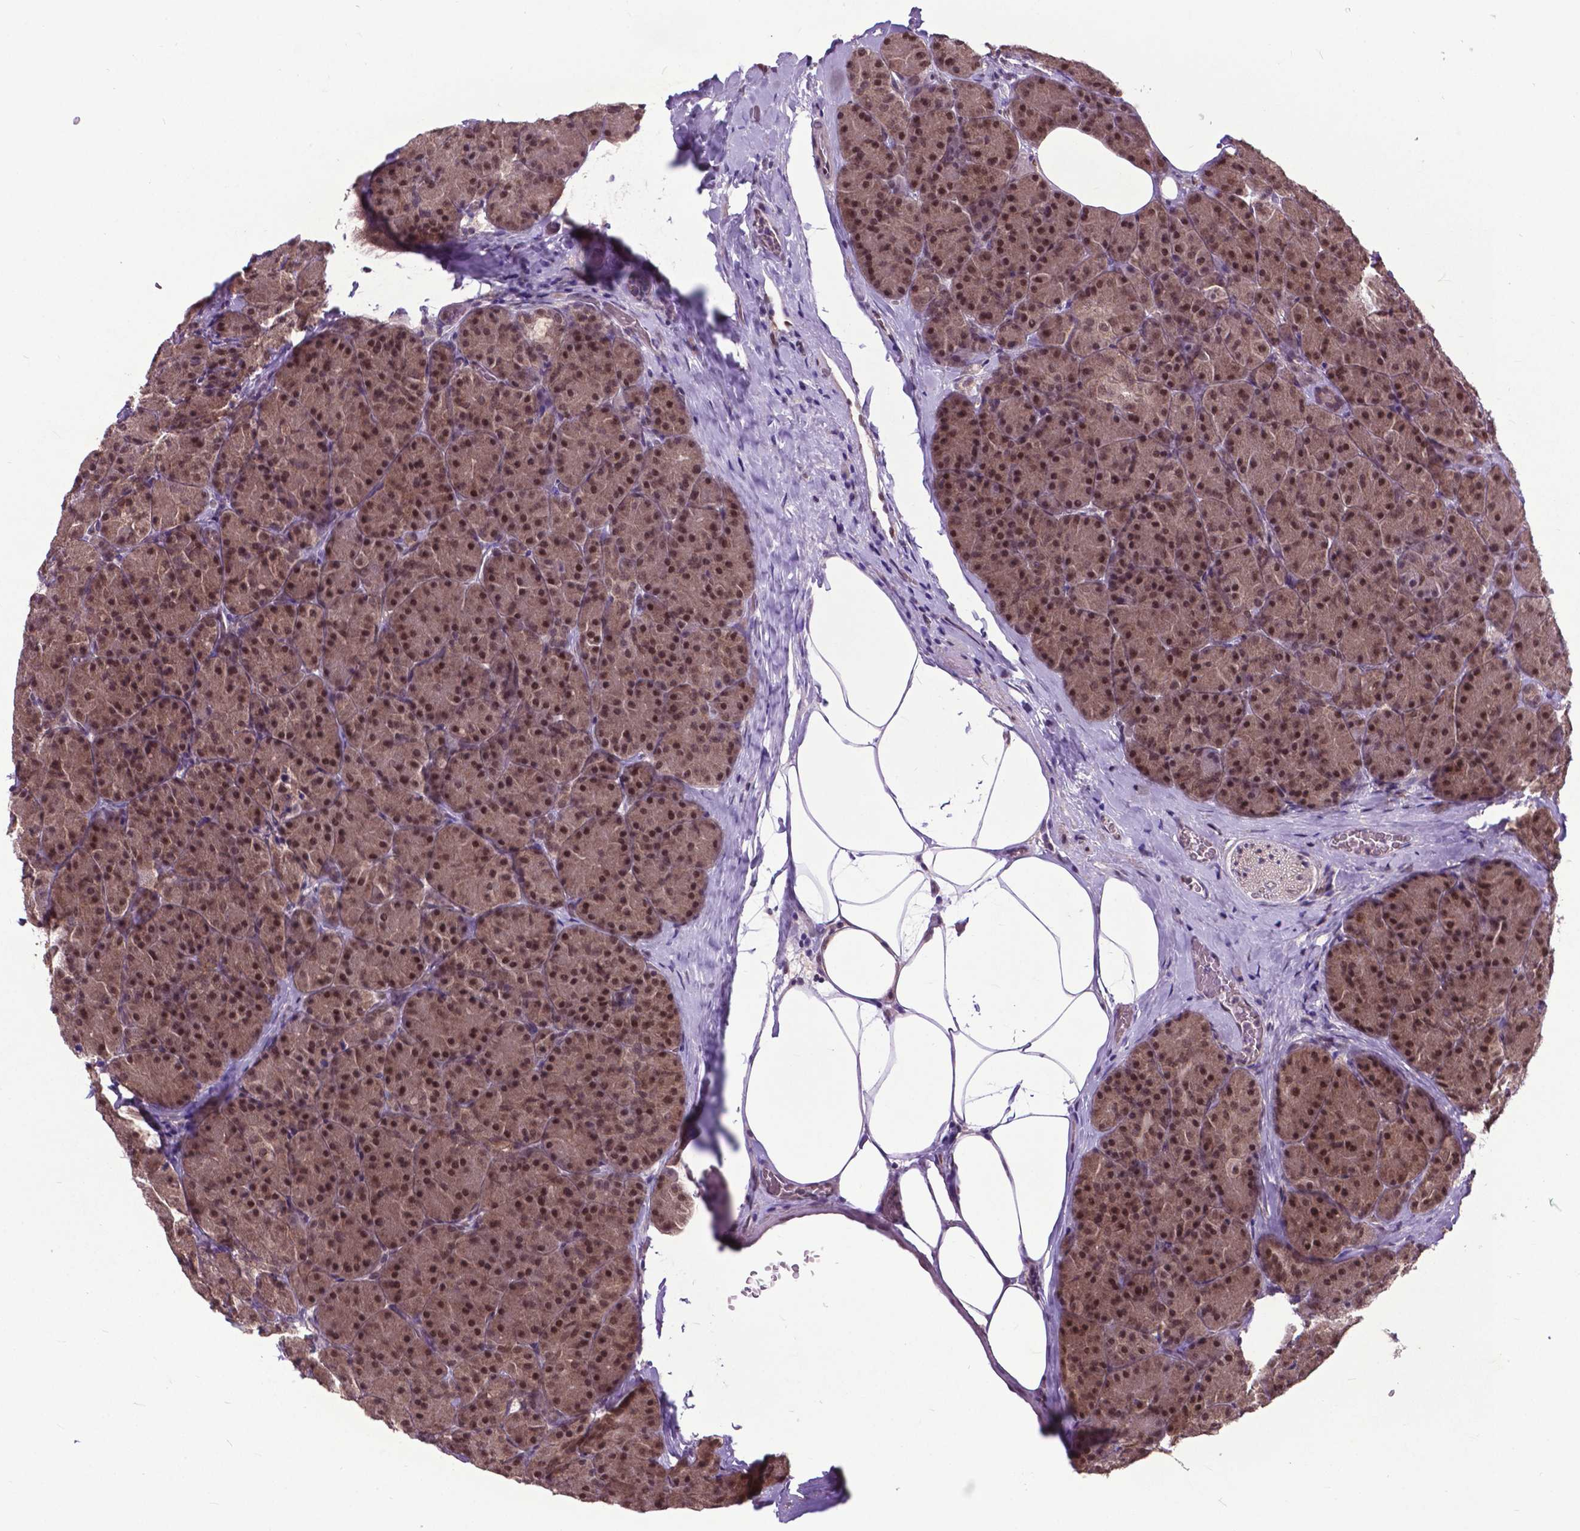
{"staining": {"intensity": "moderate", "quantity": ">75%", "location": "cytoplasmic/membranous,nuclear"}, "tissue": "pancreas", "cell_type": "Exocrine glandular cells", "image_type": "normal", "snomed": [{"axis": "morphology", "description": "Normal tissue, NOS"}, {"axis": "topography", "description": "Pancreas"}], "caption": "The micrograph reveals staining of unremarkable pancreas, revealing moderate cytoplasmic/membranous,nuclear protein staining (brown color) within exocrine glandular cells. (Brightfield microscopy of DAB IHC at high magnification).", "gene": "FAF1", "patient": {"sex": "male", "age": 57}}